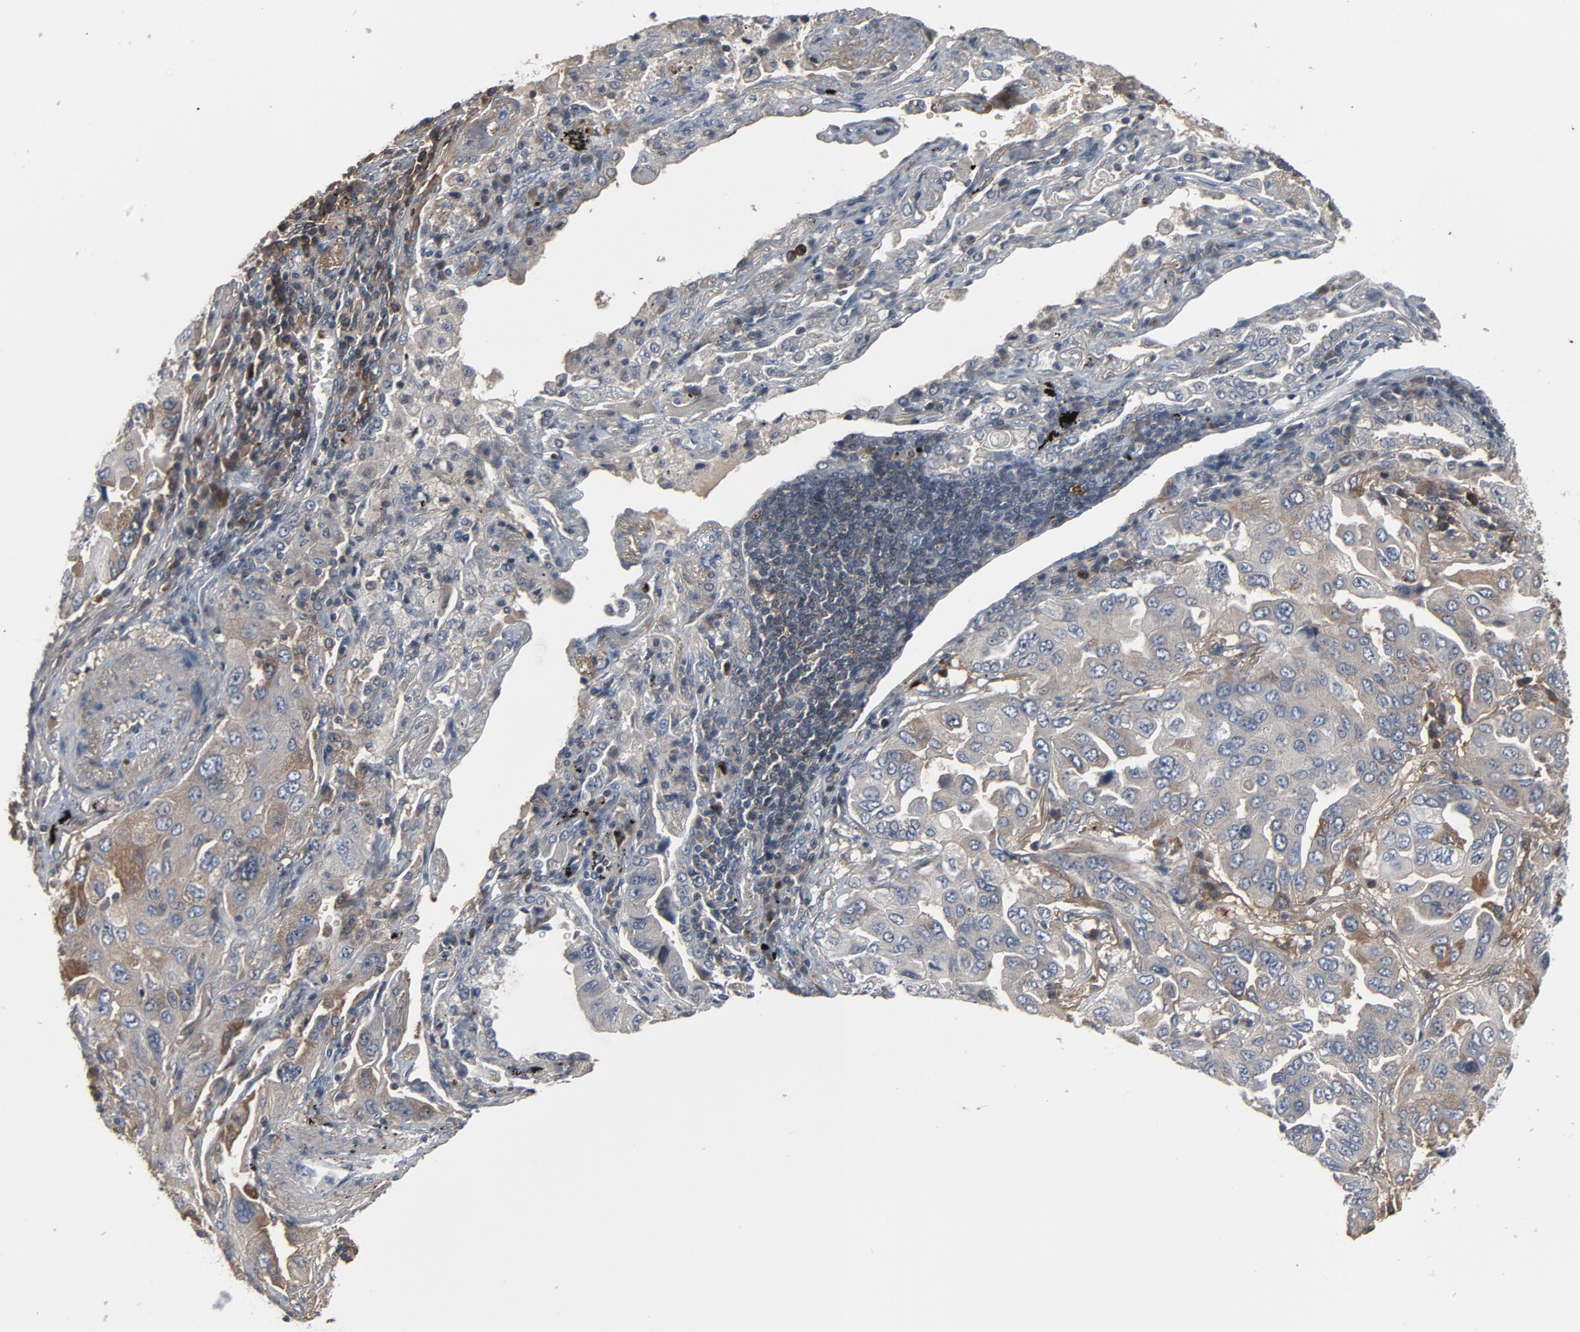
{"staining": {"intensity": "moderate", "quantity": "<25%", "location": "cytoplasmic/membranous"}, "tissue": "lung cancer", "cell_type": "Tumor cells", "image_type": "cancer", "snomed": [{"axis": "morphology", "description": "Adenocarcinoma, NOS"}, {"axis": "topography", "description": "Lung"}], "caption": "Human adenocarcinoma (lung) stained with a brown dye displays moderate cytoplasmic/membranous positive positivity in approximately <25% of tumor cells.", "gene": "PDZD4", "patient": {"sex": "female", "age": 65}}